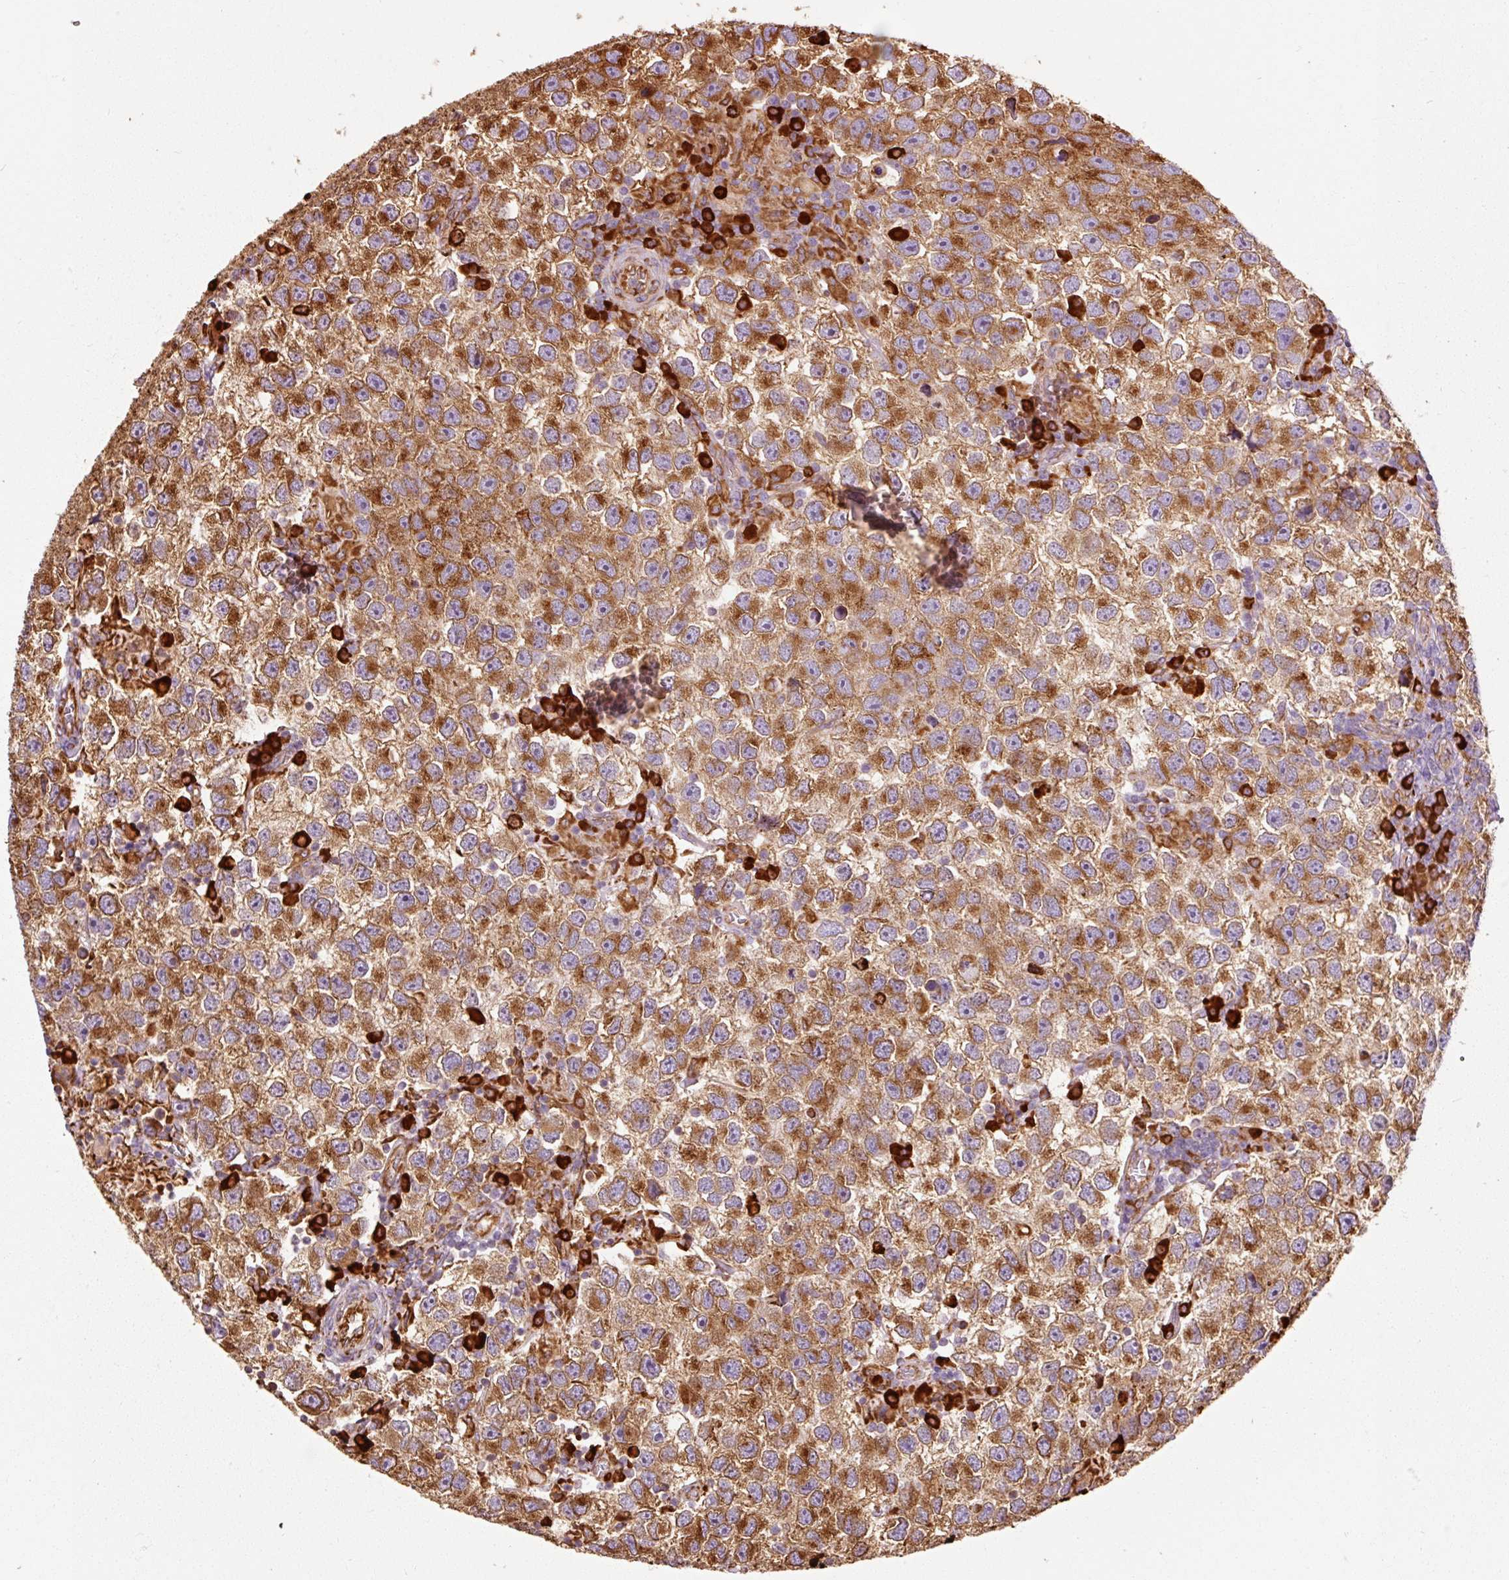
{"staining": {"intensity": "strong", "quantity": ">75%", "location": "cytoplasmic/membranous"}, "tissue": "testis cancer", "cell_type": "Tumor cells", "image_type": "cancer", "snomed": [{"axis": "morphology", "description": "Seminoma, NOS"}, {"axis": "topography", "description": "Testis"}], "caption": "Tumor cells show high levels of strong cytoplasmic/membranous staining in approximately >75% of cells in human testis seminoma. (brown staining indicates protein expression, while blue staining denotes nuclei).", "gene": "KLC1", "patient": {"sex": "male", "age": 26}}